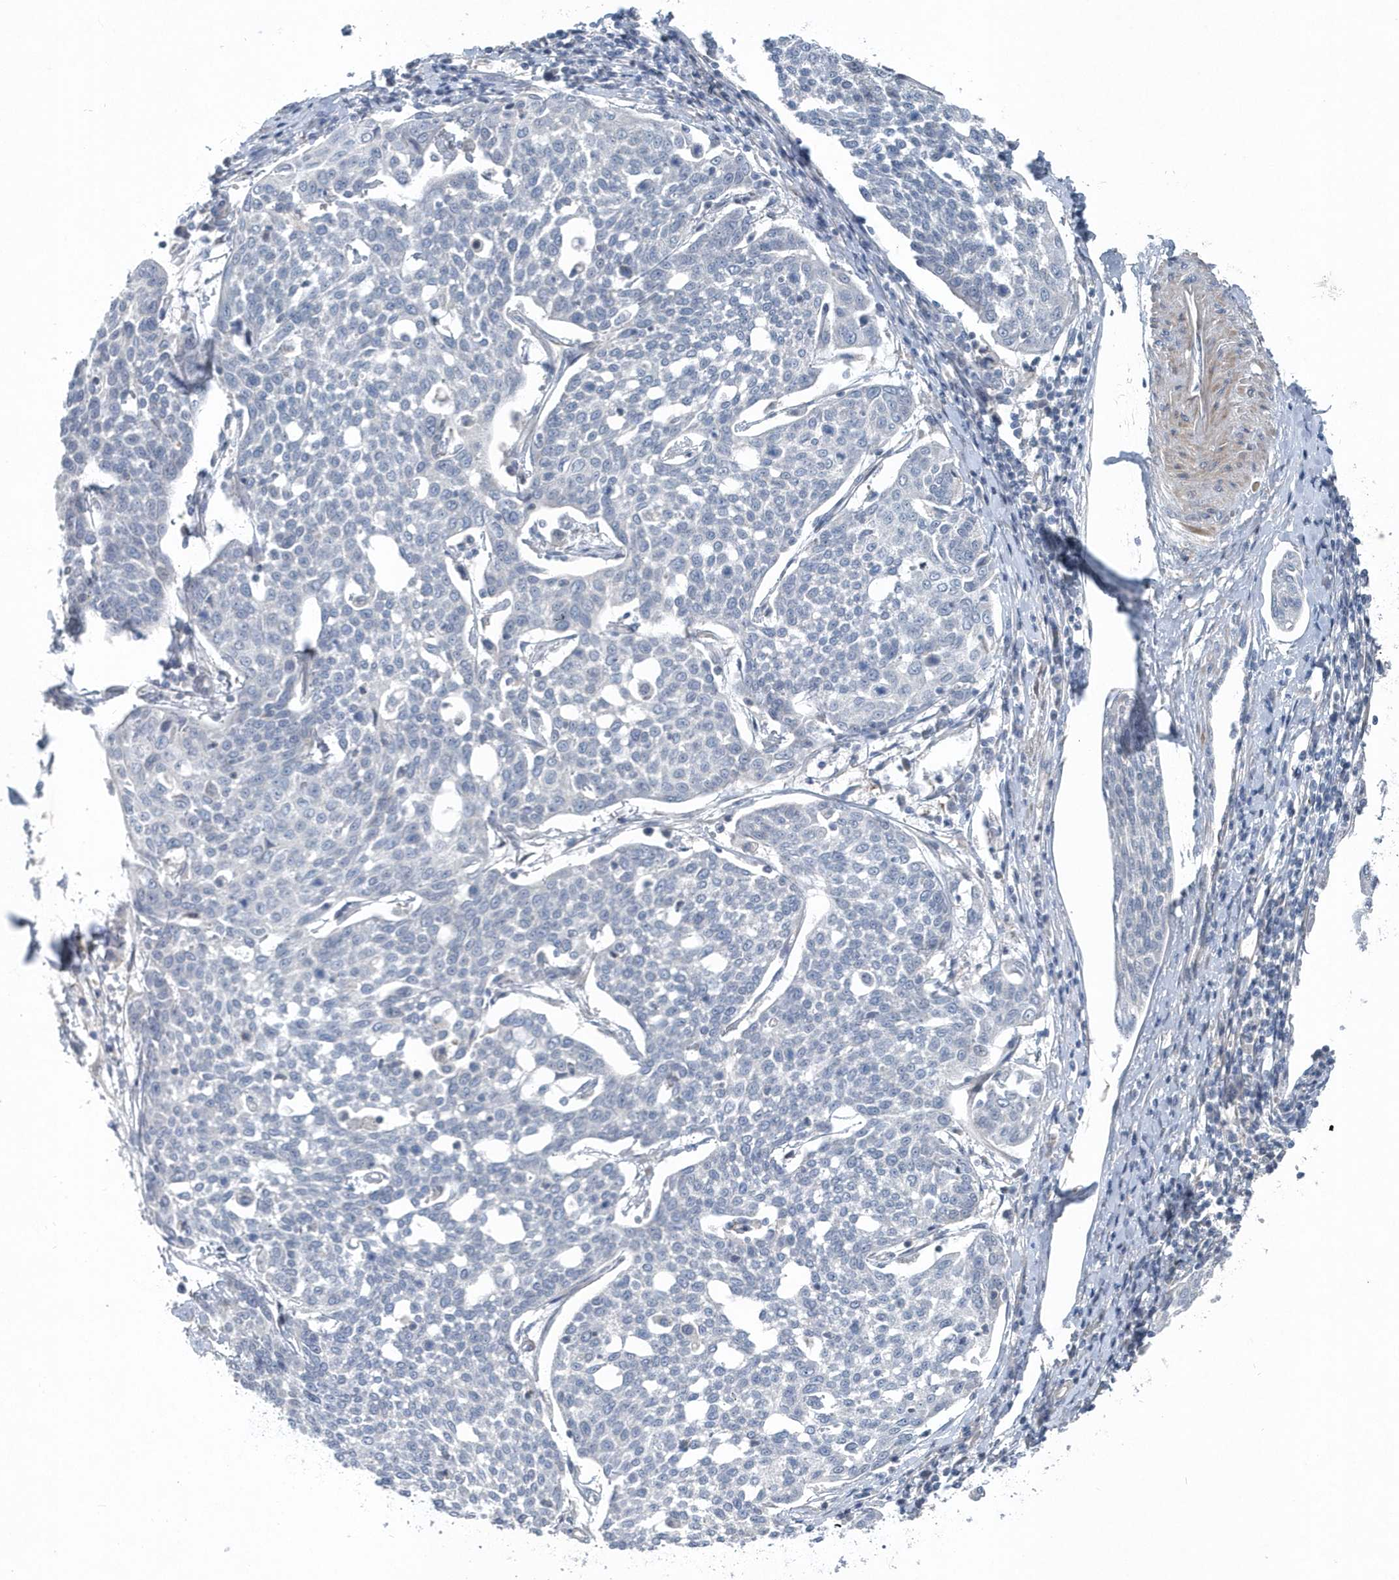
{"staining": {"intensity": "negative", "quantity": "none", "location": "none"}, "tissue": "cervical cancer", "cell_type": "Tumor cells", "image_type": "cancer", "snomed": [{"axis": "morphology", "description": "Squamous cell carcinoma, NOS"}, {"axis": "topography", "description": "Cervix"}], "caption": "High magnification brightfield microscopy of squamous cell carcinoma (cervical) stained with DAB (brown) and counterstained with hematoxylin (blue): tumor cells show no significant expression. (DAB (3,3'-diaminobenzidine) immunohistochemistry (IHC) visualized using brightfield microscopy, high magnification).", "gene": "MCC", "patient": {"sex": "female", "age": 34}}